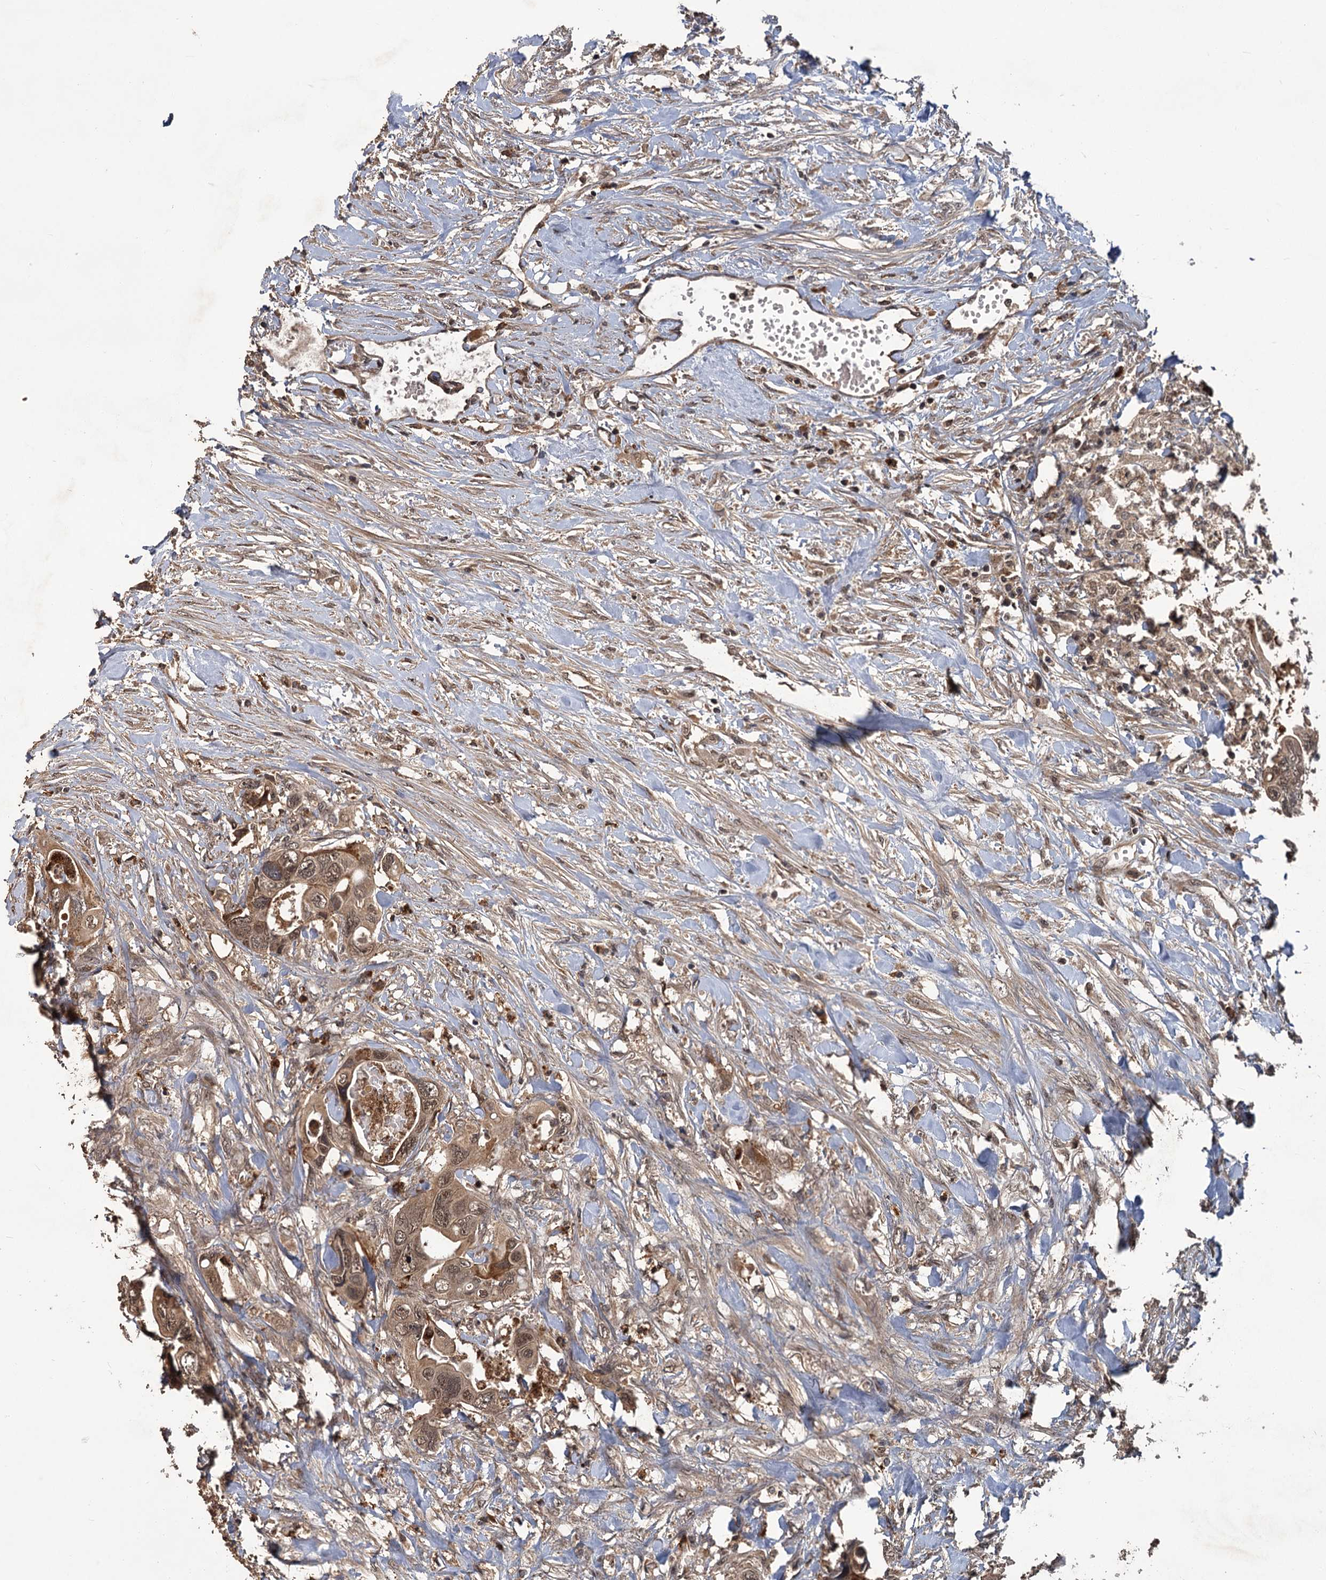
{"staining": {"intensity": "moderate", "quantity": ">75%", "location": "cytoplasmic/membranous,nuclear"}, "tissue": "colorectal cancer", "cell_type": "Tumor cells", "image_type": "cancer", "snomed": [{"axis": "morphology", "description": "Adenocarcinoma, NOS"}, {"axis": "topography", "description": "Rectum"}], "caption": "Immunohistochemical staining of colorectal adenocarcinoma demonstrates moderate cytoplasmic/membranous and nuclear protein positivity in approximately >75% of tumor cells. The protein is shown in brown color, while the nuclei are stained blue.", "gene": "KANSL2", "patient": {"sex": "male", "age": 57}}